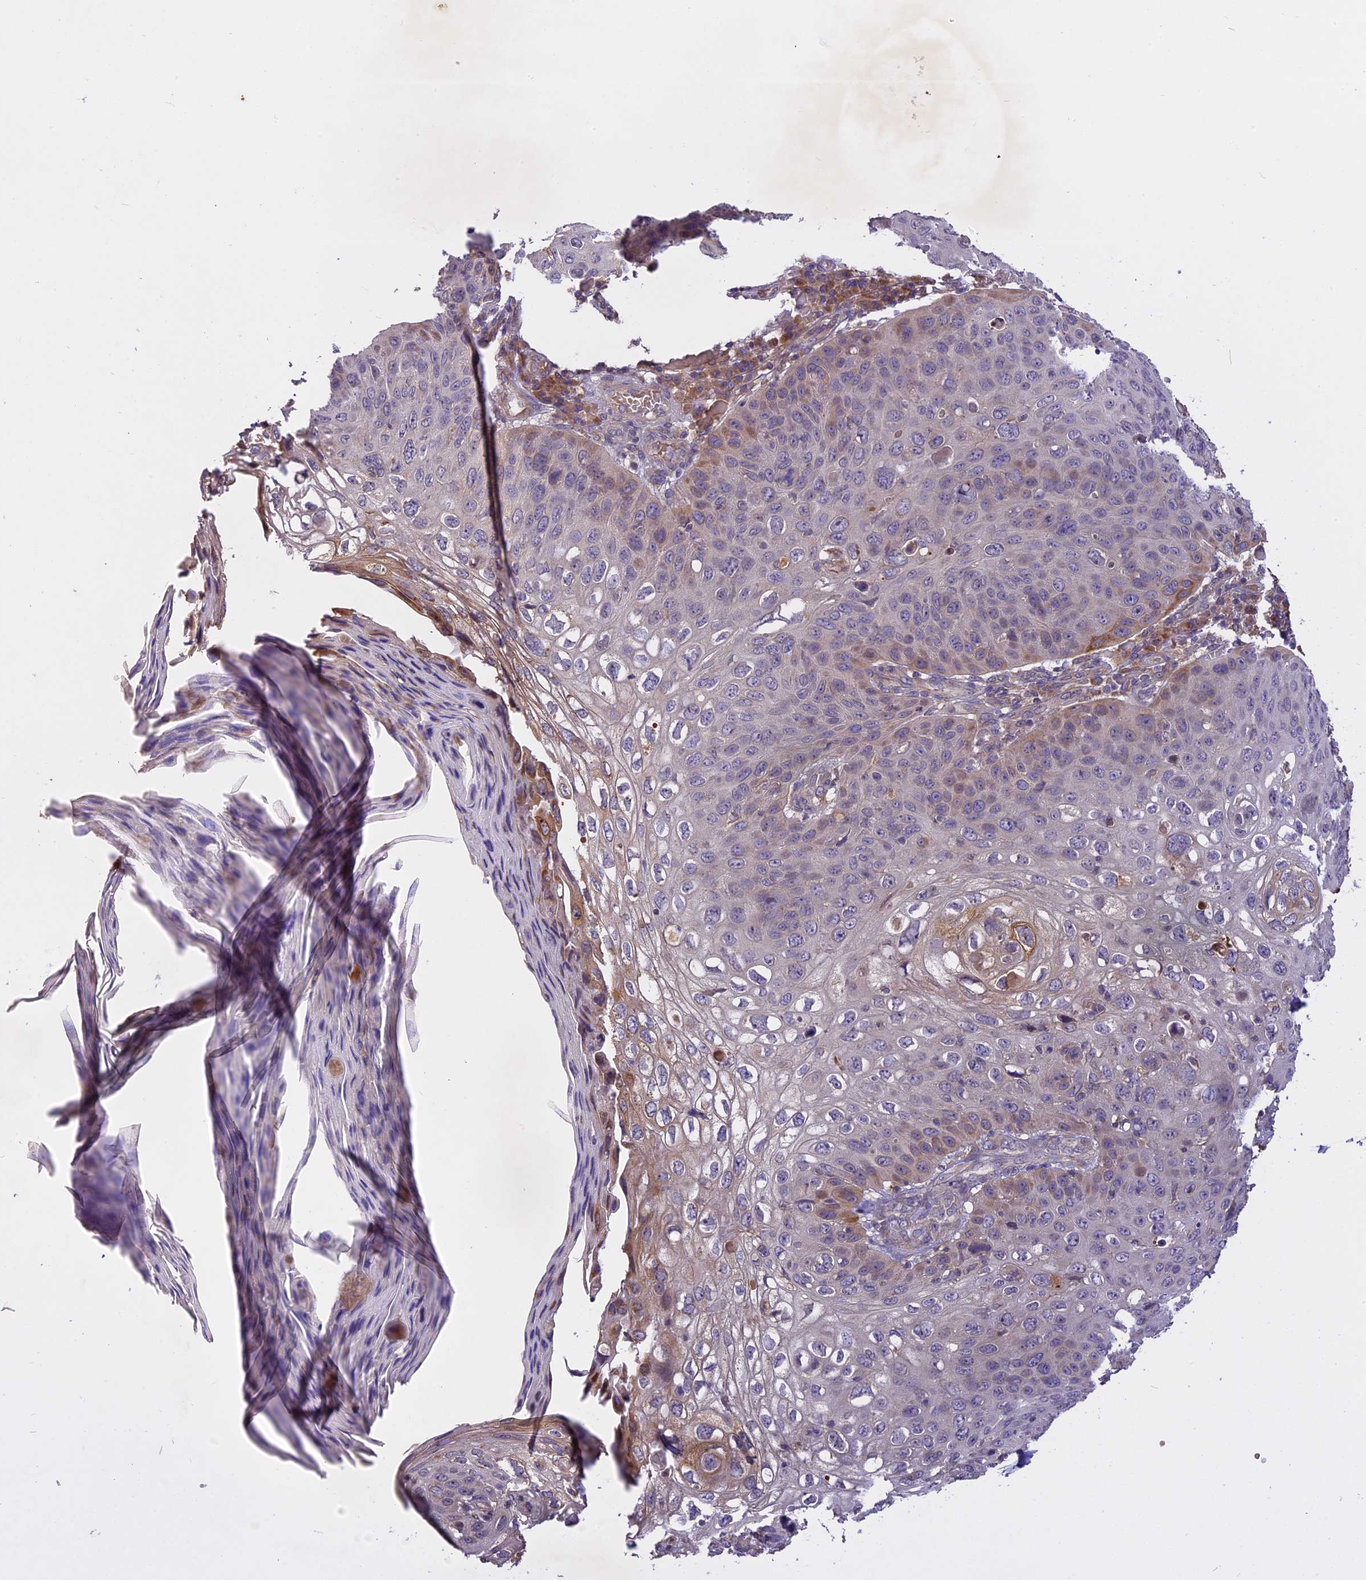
{"staining": {"intensity": "weak", "quantity": "<25%", "location": "cytoplasmic/membranous"}, "tissue": "skin cancer", "cell_type": "Tumor cells", "image_type": "cancer", "snomed": [{"axis": "morphology", "description": "Squamous cell carcinoma, NOS"}, {"axis": "topography", "description": "Skin"}], "caption": "This is an IHC image of human skin squamous cell carcinoma. There is no staining in tumor cells.", "gene": "MEMO1", "patient": {"sex": "female", "age": 90}}